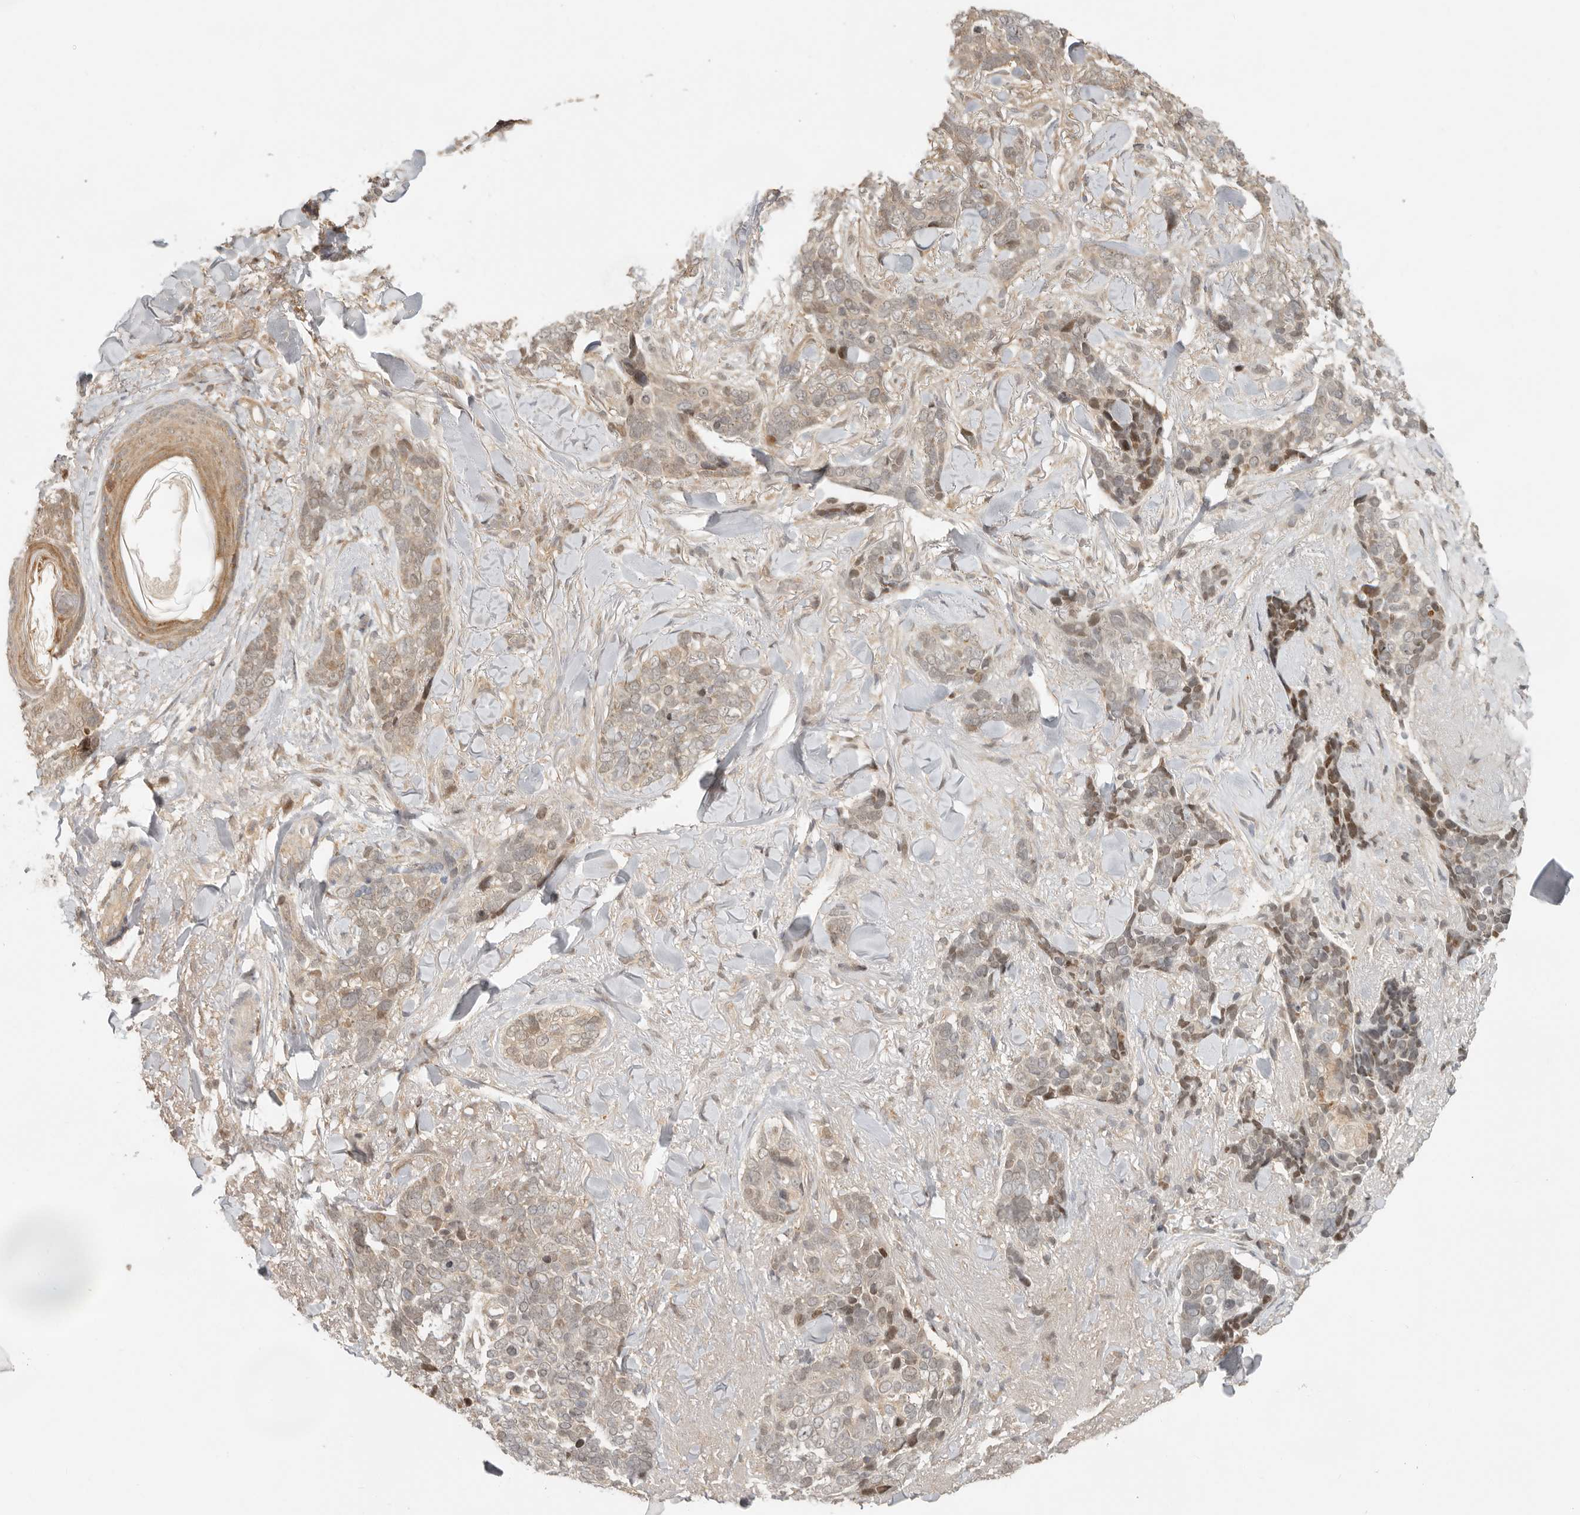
{"staining": {"intensity": "weak", "quantity": "<25%", "location": "nuclear"}, "tissue": "skin cancer", "cell_type": "Tumor cells", "image_type": "cancer", "snomed": [{"axis": "morphology", "description": "Basal cell carcinoma"}, {"axis": "topography", "description": "Skin"}], "caption": "Tumor cells are negative for protein expression in human skin cancer (basal cell carcinoma). (Stains: DAB IHC with hematoxylin counter stain, Microscopy: brightfield microscopy at high magnification).", "gene": "PSMA5", "patient": {"sex": "female", "age": 82}}